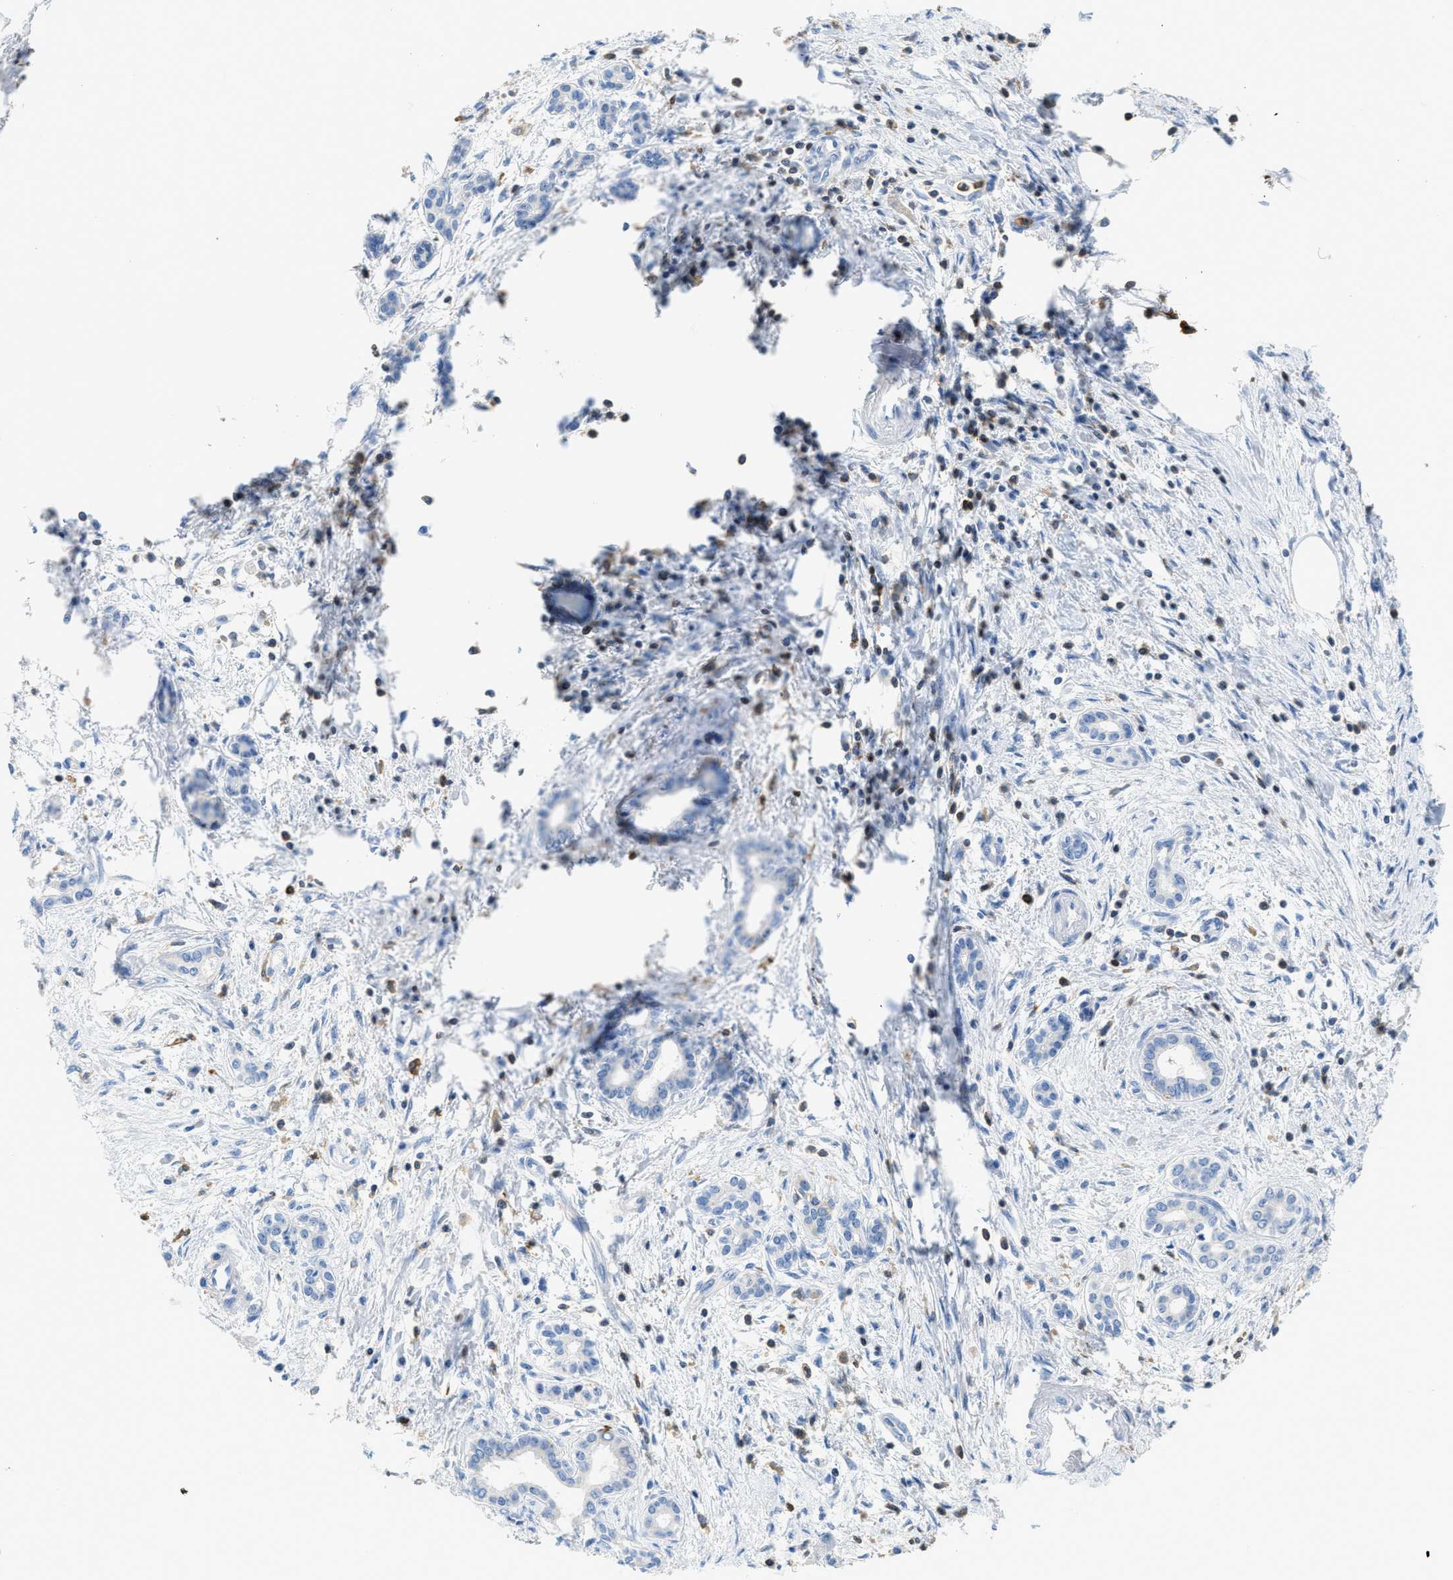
{"staining": {"intensity": "negative", "quantity": "none", "location": "none"}, "tissue": "pancreatic cancer", "cell_type": "Tumor cells", "image_type": "cancer", "snomed": [{"axis": "morphology", "description": "Adenocarcinoma, NOS"}, {"axis": "topography", "description": "Pancreas"}], "caption": "DAB immunohistochemical staining of human pancreatic adenocarcinoma exhibits no significant positivity in tumor cells.", "gene": "FAM151A", "patient": {"sex": "female", "age": 70}}